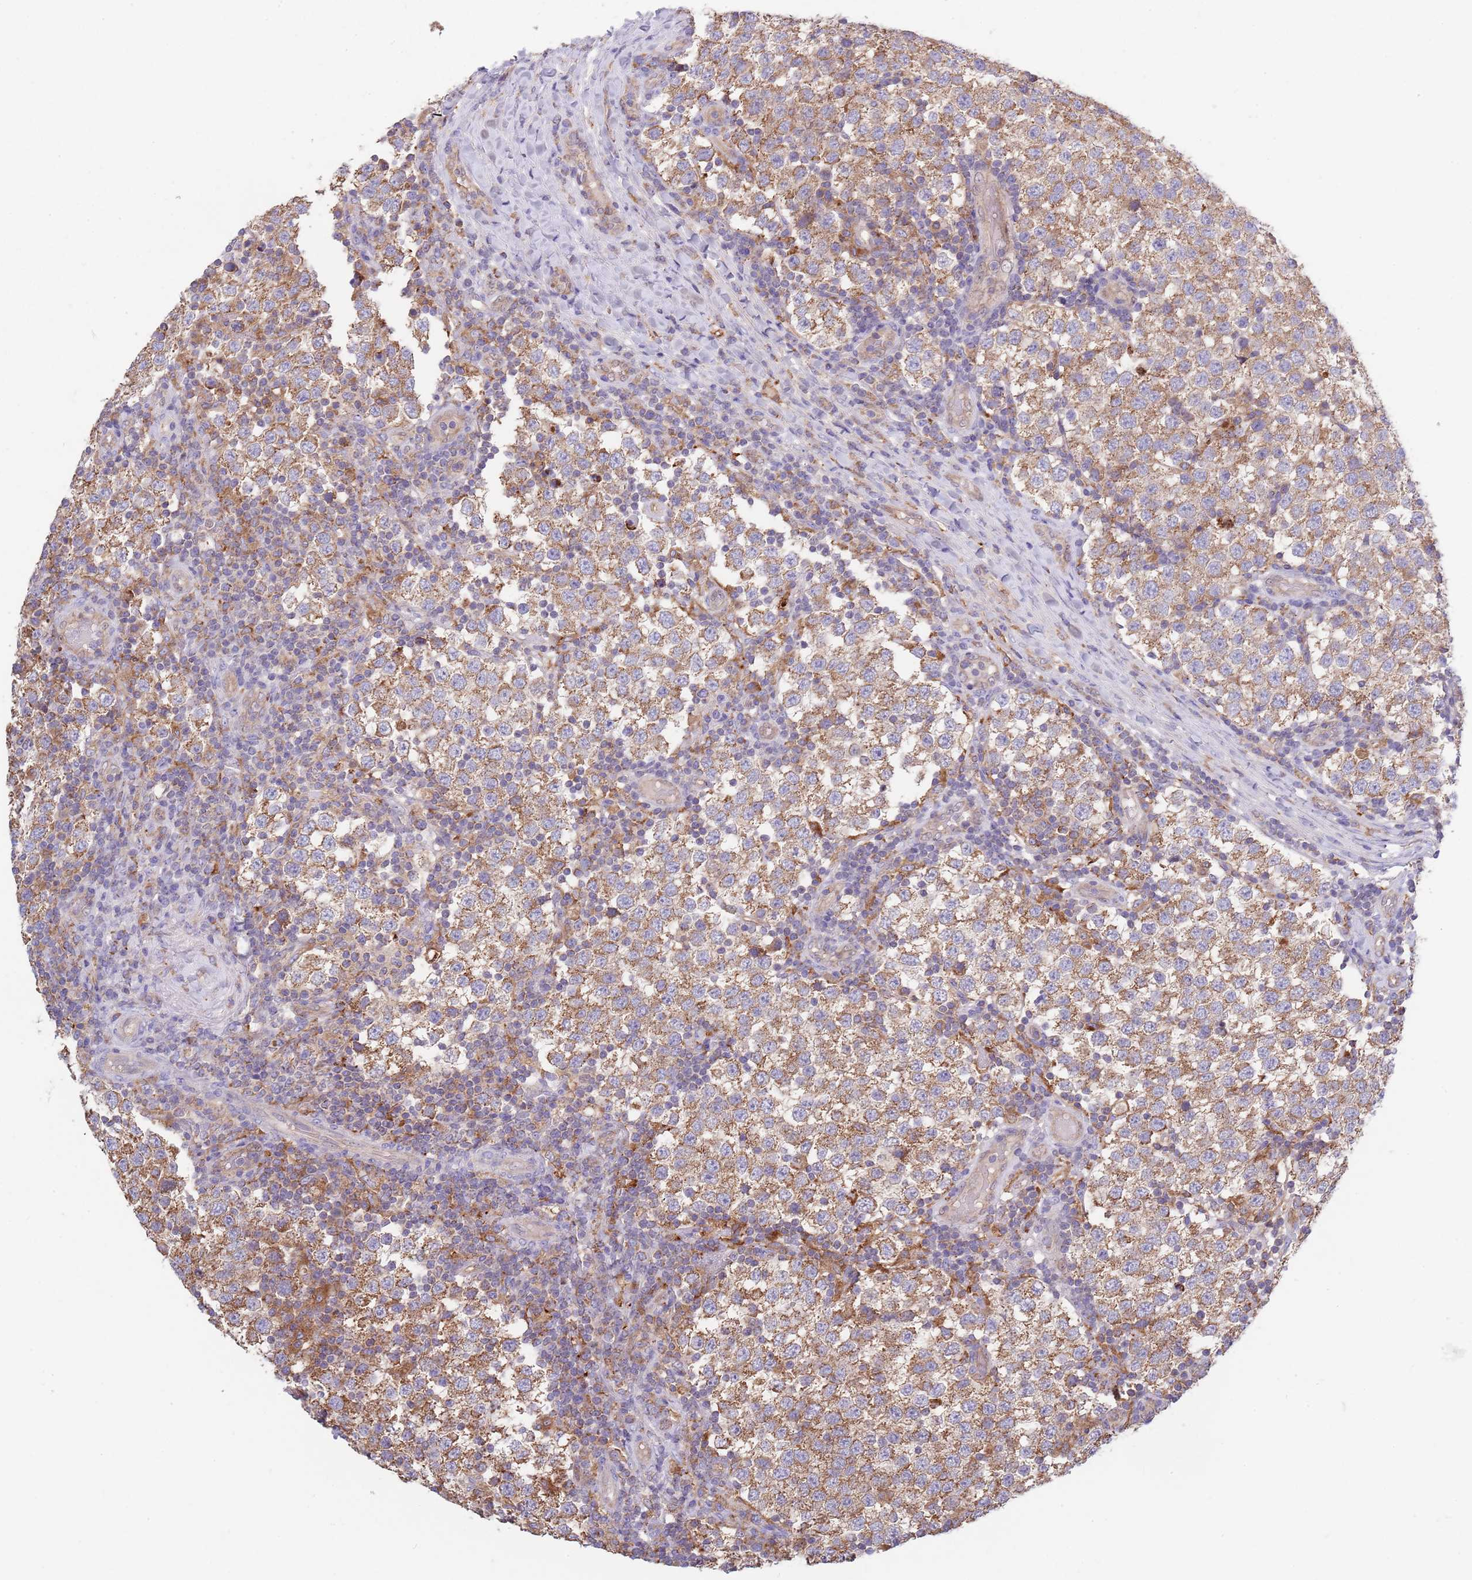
{"staining": {"intensity": "moderate", "quantity": ">75%", "location": "cytoplasmic/membranous"}, "tissue": "testis cancer", "cell_type": "Tumor cells", "image_type": "cancer", "snomed": [{"axis": "morphology", "description": "Seminoma, NOS"}, {"axis": "topography", "description": "Testis"}], "caption": "Protein expression analysis of testis cancer reveals moderate cytoplasmic/membranous staining in approximately >75% of tumor cells.", "gene": "DDT", "patient": {"sex": "male", "age": 34}}